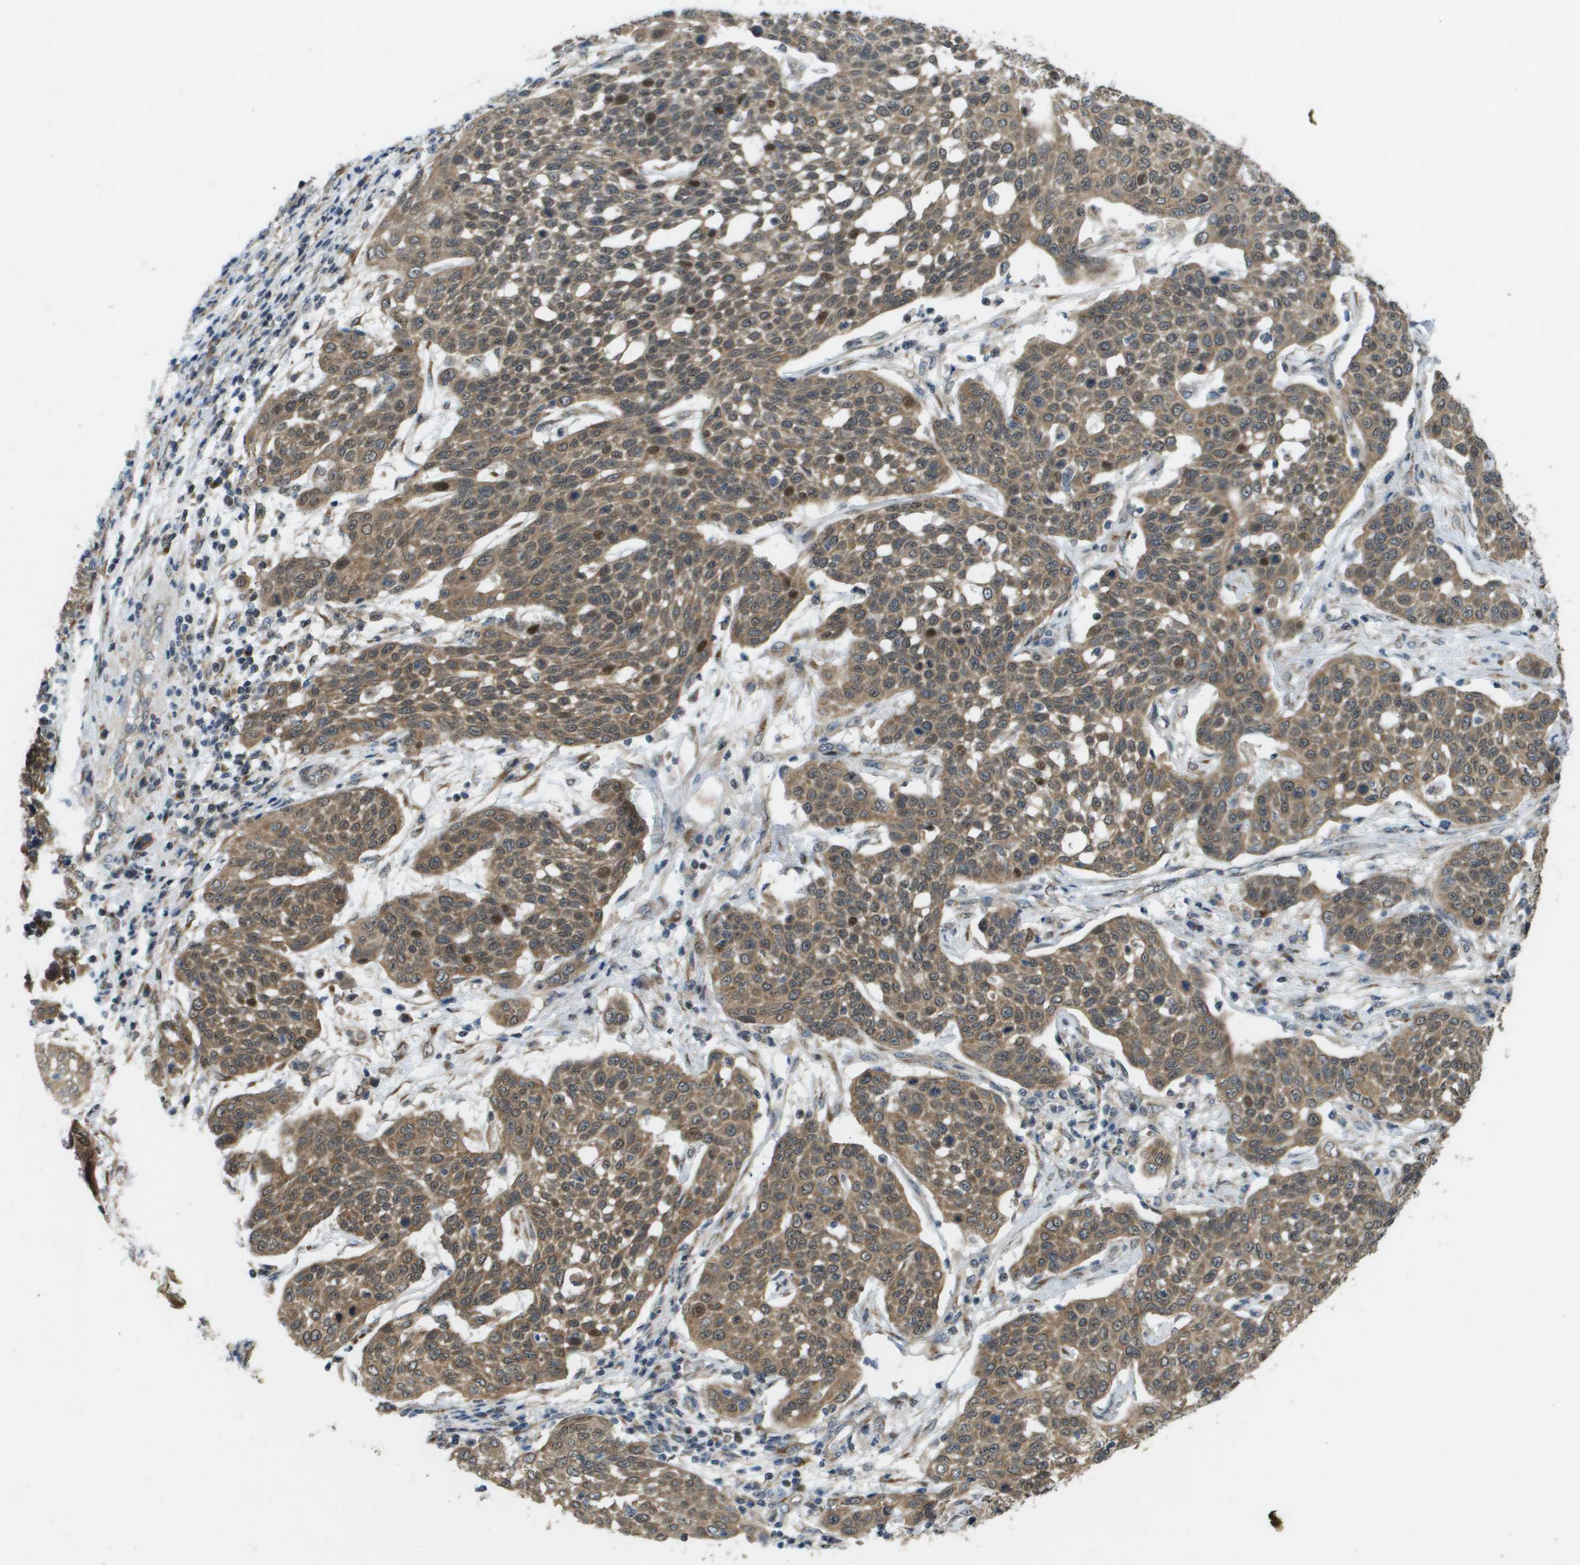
{"staining": {"intensity": "moderate", "quantity": ">75%", "location": "cytoplasmic/membranous"}, "tissue": "cervical cancer", "cell_type": "Tumor cells", "image_type": "cancer", "snomed": [{"axis": "morphology", "description": "Squamous cell carcinoma, NOS"}, {"axis": "topography", "description": "Cervix"}], "caption": "Immunohistochemistry micrograph of neoplastic tissue: cervical squamous cell carcinoma stained using IHC demonstrates medium levels of moderate protein expression localized specifically in the cytoplasmic/membranous of tumor cells, appearing as a cytoplasmic/membranous brown color.", "gene": "IFNLR1", "patient": {"sex": "female", "age": 34}}